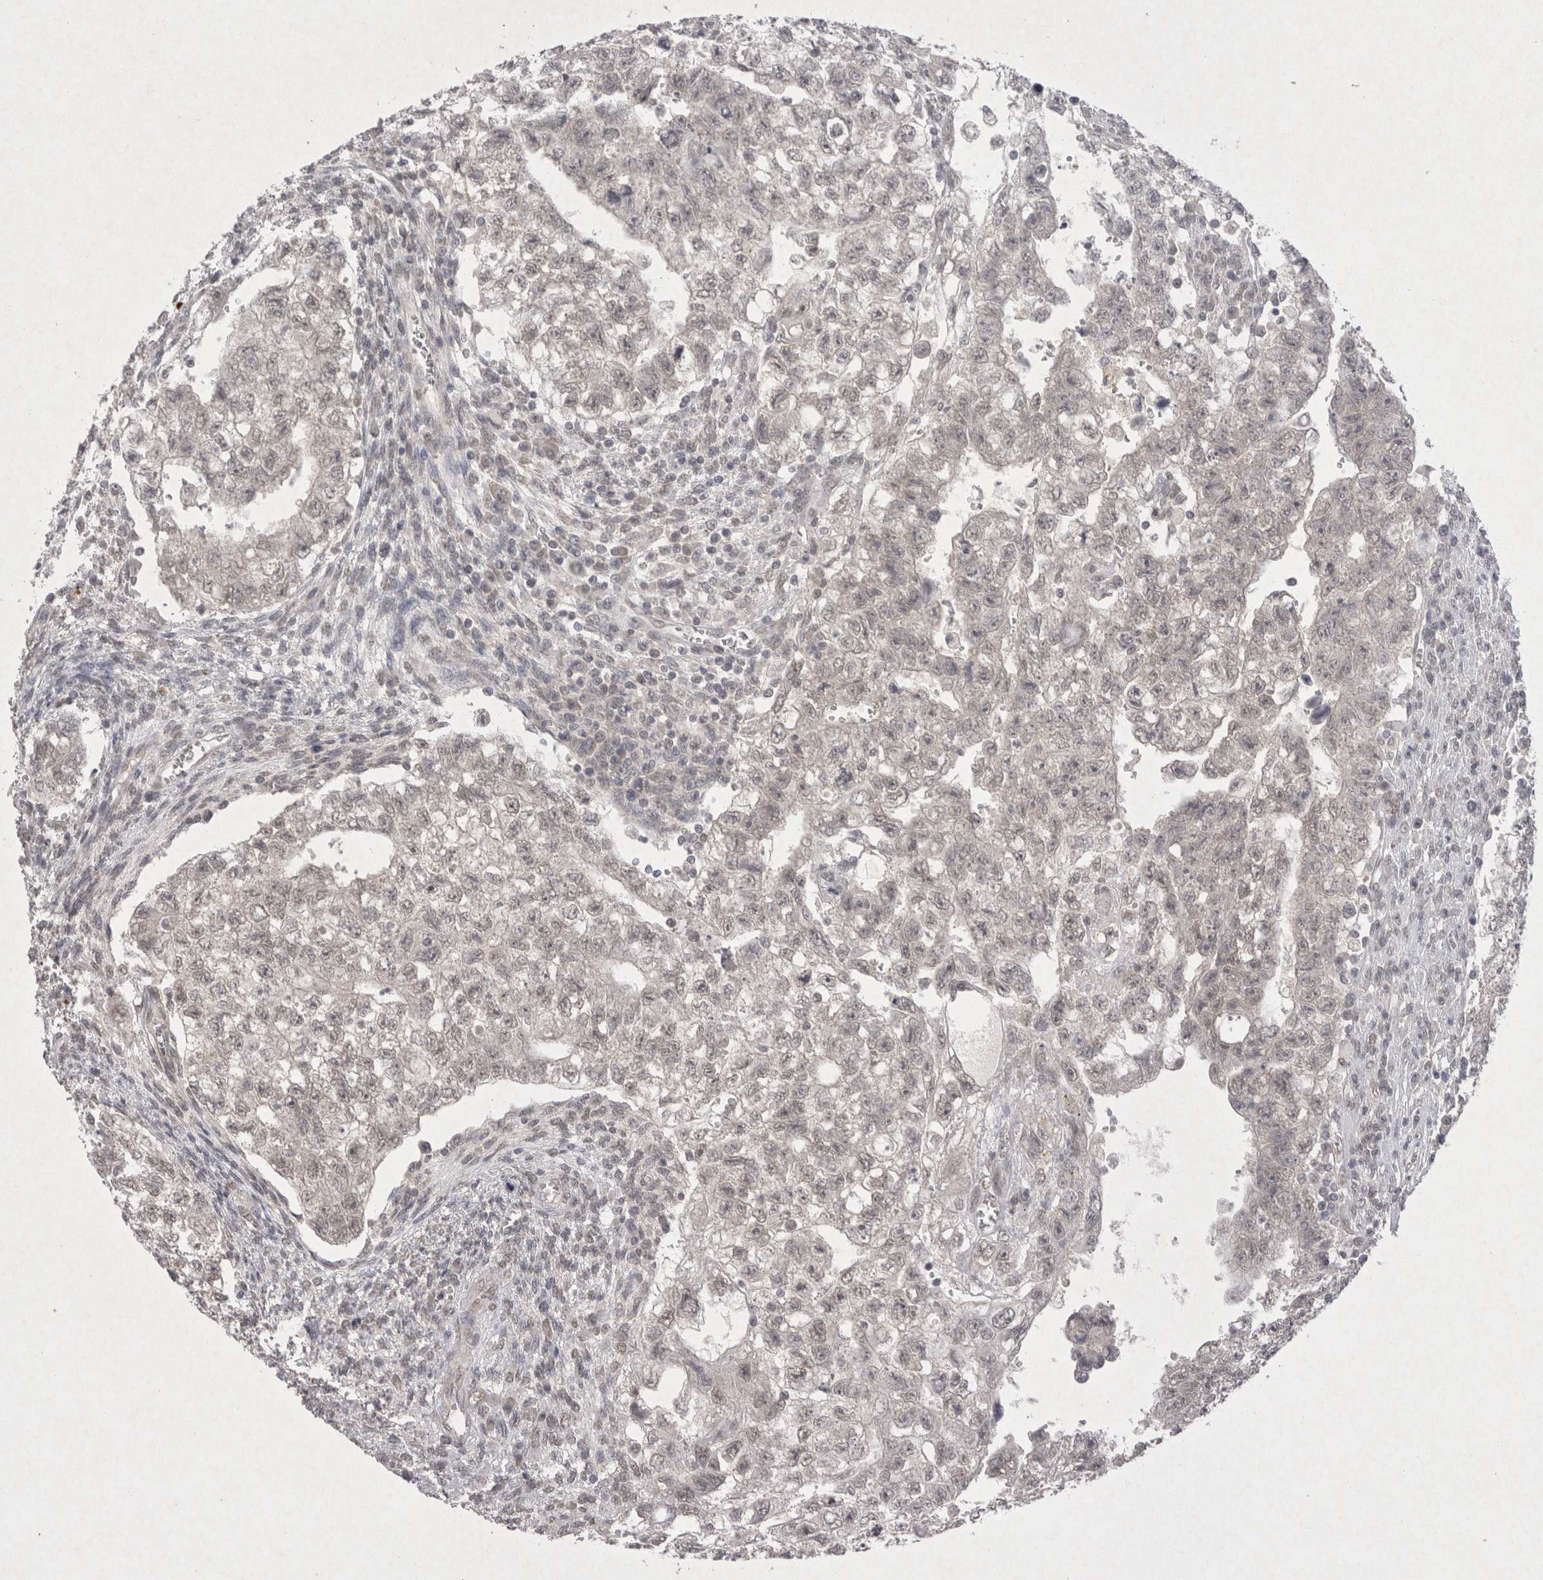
{"staining": {"intensity": "negative", "quantity": "none", "location": "none"}, "tissue": "testis cancer", "cell_type": "Tumor cells", "image_type": "cancer", "snomed": [{"axis": "morphology", "description": "Seminoma, NOS"}, {"axis": "morphology", "description": "Carcinoma, Embryonal, NOS"}, {"axis": "topography", "description": "Testis"}], "caption": "Immunohistochemistry (IHC) photomicrograph of neoplastic tissue: human testis seminoma stained with DAB (3,3'-diaminobenzidine) displays no significant protein expression in tumor cells. Brightfield microscopy of IHC stained with DAB (brown) and hematoxylin (blue), captured at high magnification.", "gene": "LYVE1", "patient": {"sex": "male", "age": 38}}